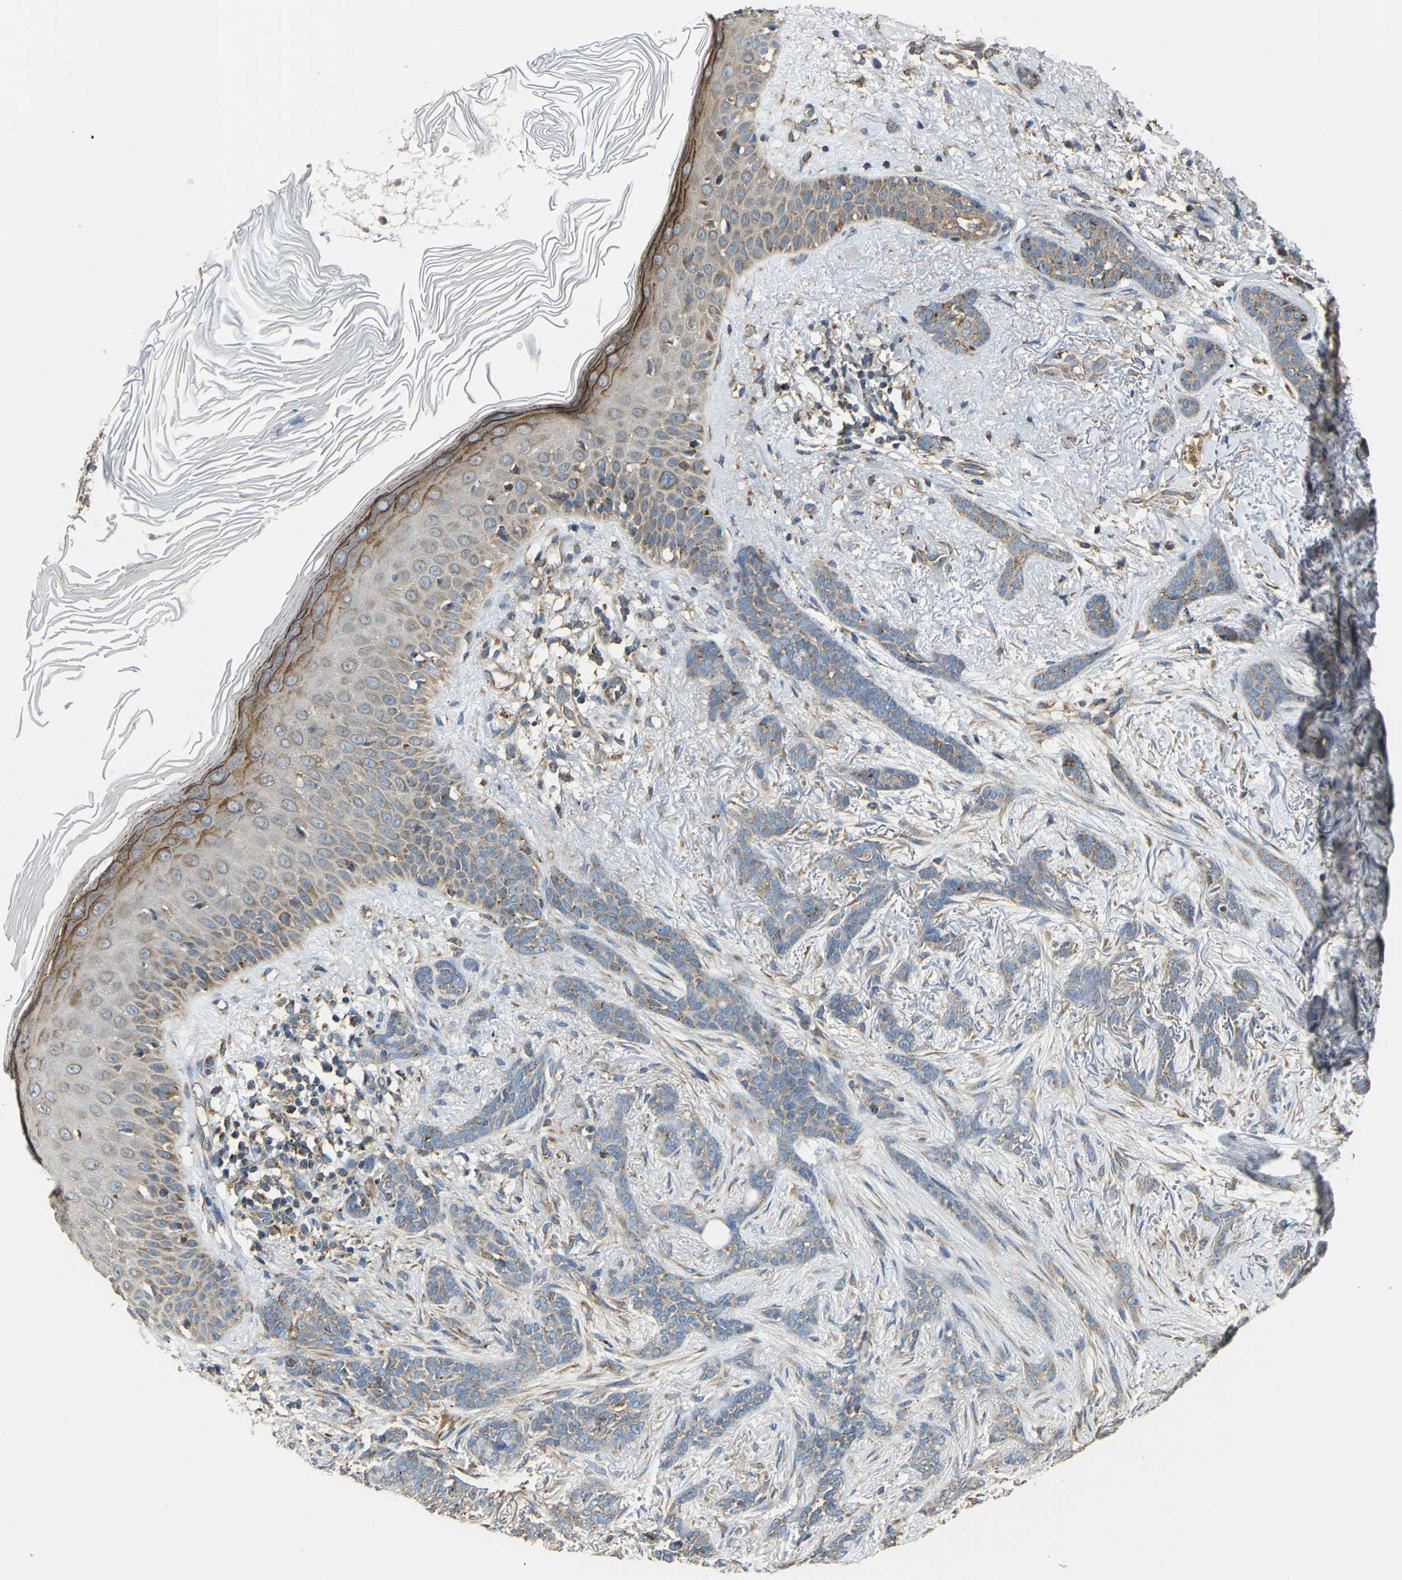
{"staining": {"intensity": "moderate", "quantity": "25%-75%", "location": "cytoplasmic/membranous"}, "tissue": "skin cancer", "cell_type": "Tumor cells", "image_type": "cancer", "snomed": [{"axis": "morphology", "description": "Basal cell carcinoma"}, {"axis": "morphology", "description": "Adnexal tumor, benign"}, {"axis": "topography", "description": "Skin"}], "caption": "Protein expression analysis of skin cancer shows moderate cytoplasmic/membranous expression in approximately 25%-75% of tumor cells.", "gene": "PSMD7", "patient": {"sex": "female", "age": 42}}